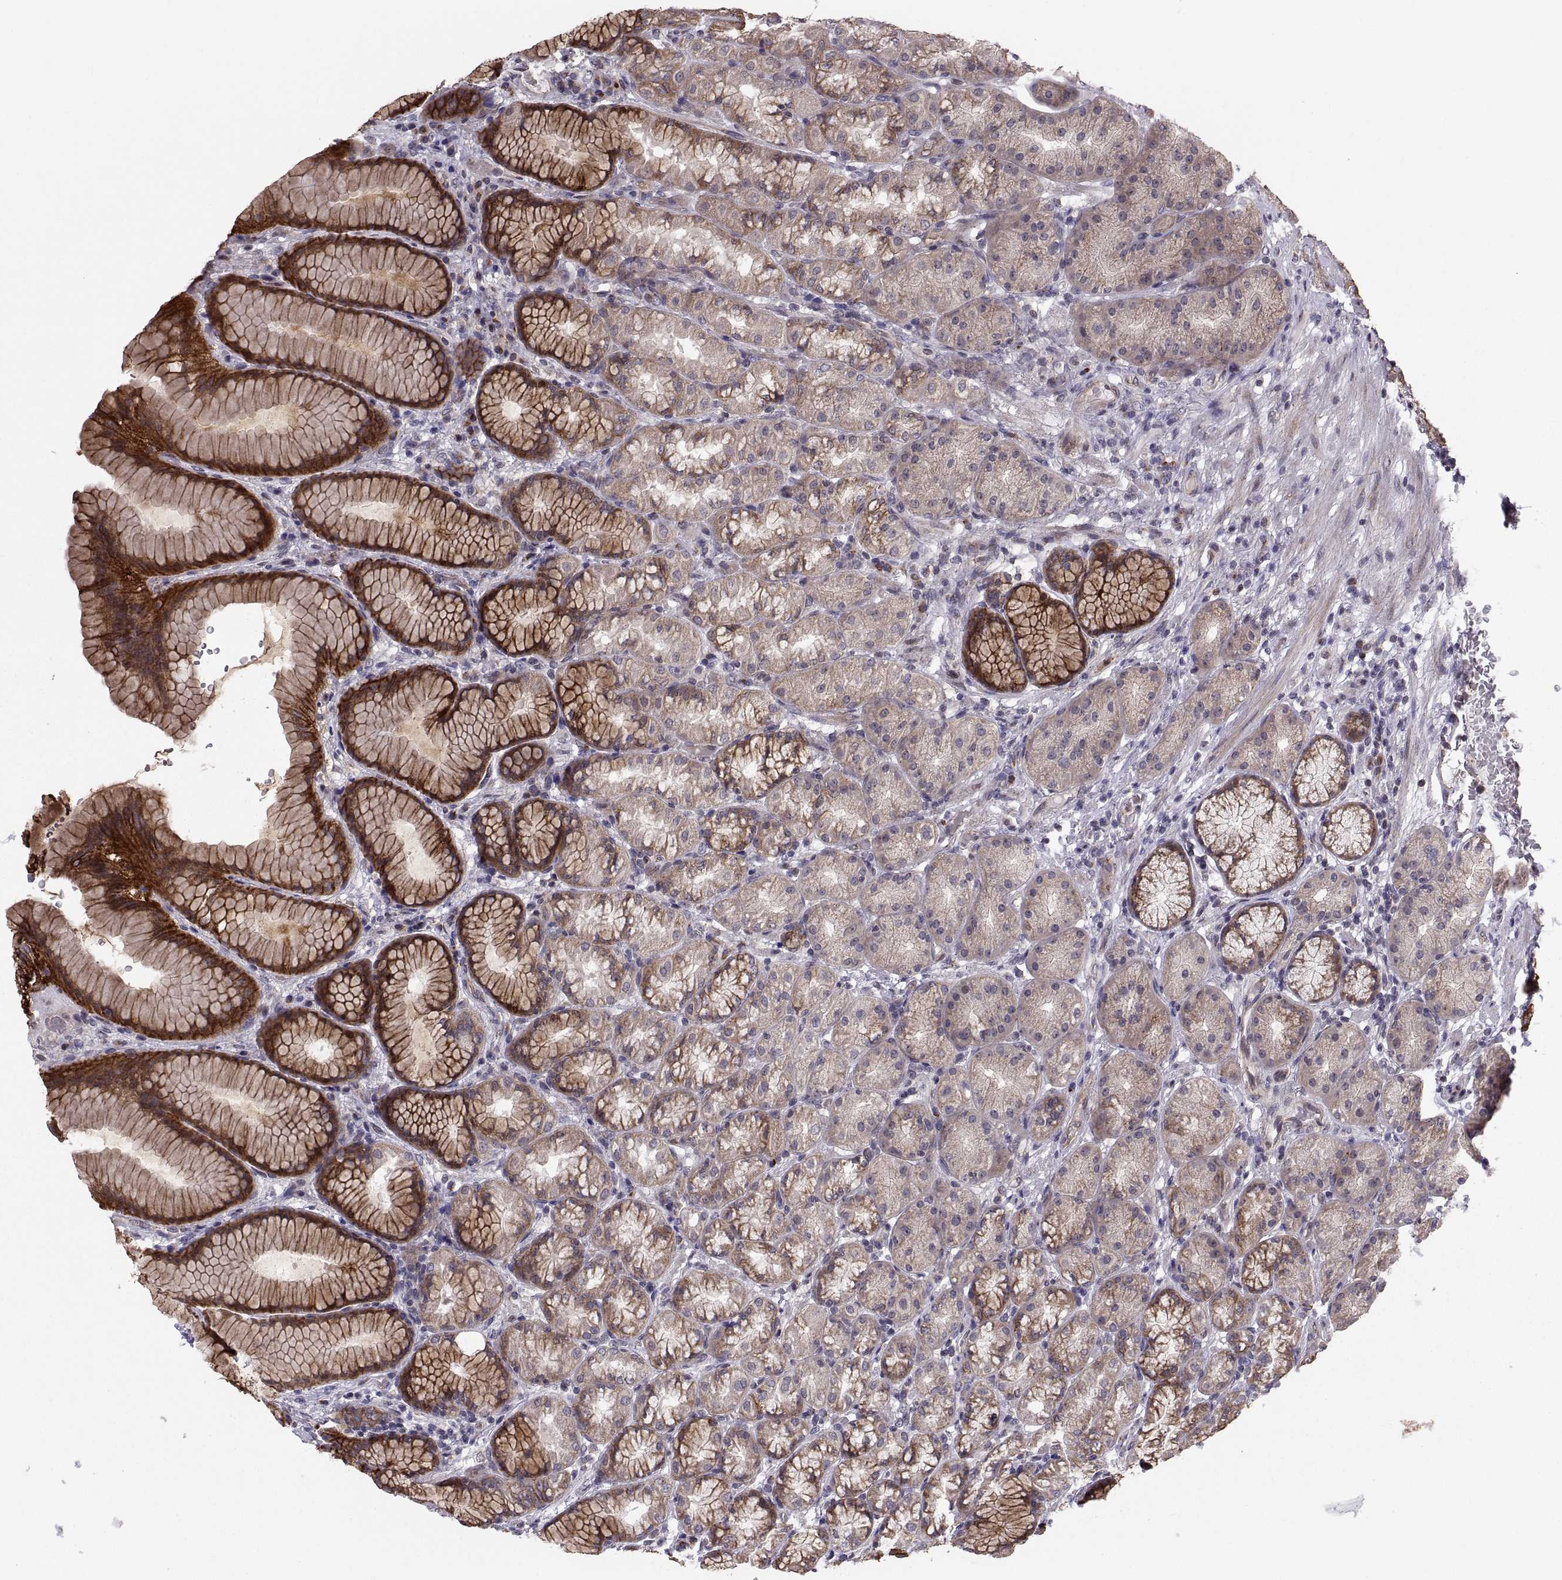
{"staining": {"intensity": "strong", "quantity": "25%-75%", "location": "cytoplasmic/membranous"}, "tissue": "stomach", "cell_type": "Glandular cells", "image_type": "normal", "snomed": [{"axis": "morphology", "description": "Normal tissue, NOS"}, {"axis": "morphology", "description": "Adenocarcinoma, NOS"}, {"axis": "topography", "description": "Stomach"}], "caption": "A high amount of strong cytoplasmic/membranous positivity is appreciated in about 25%-75% of glandular cells in unremarkable stomach.", "gene": "TESC", "patient": {"sex": "female", "age": 79}}